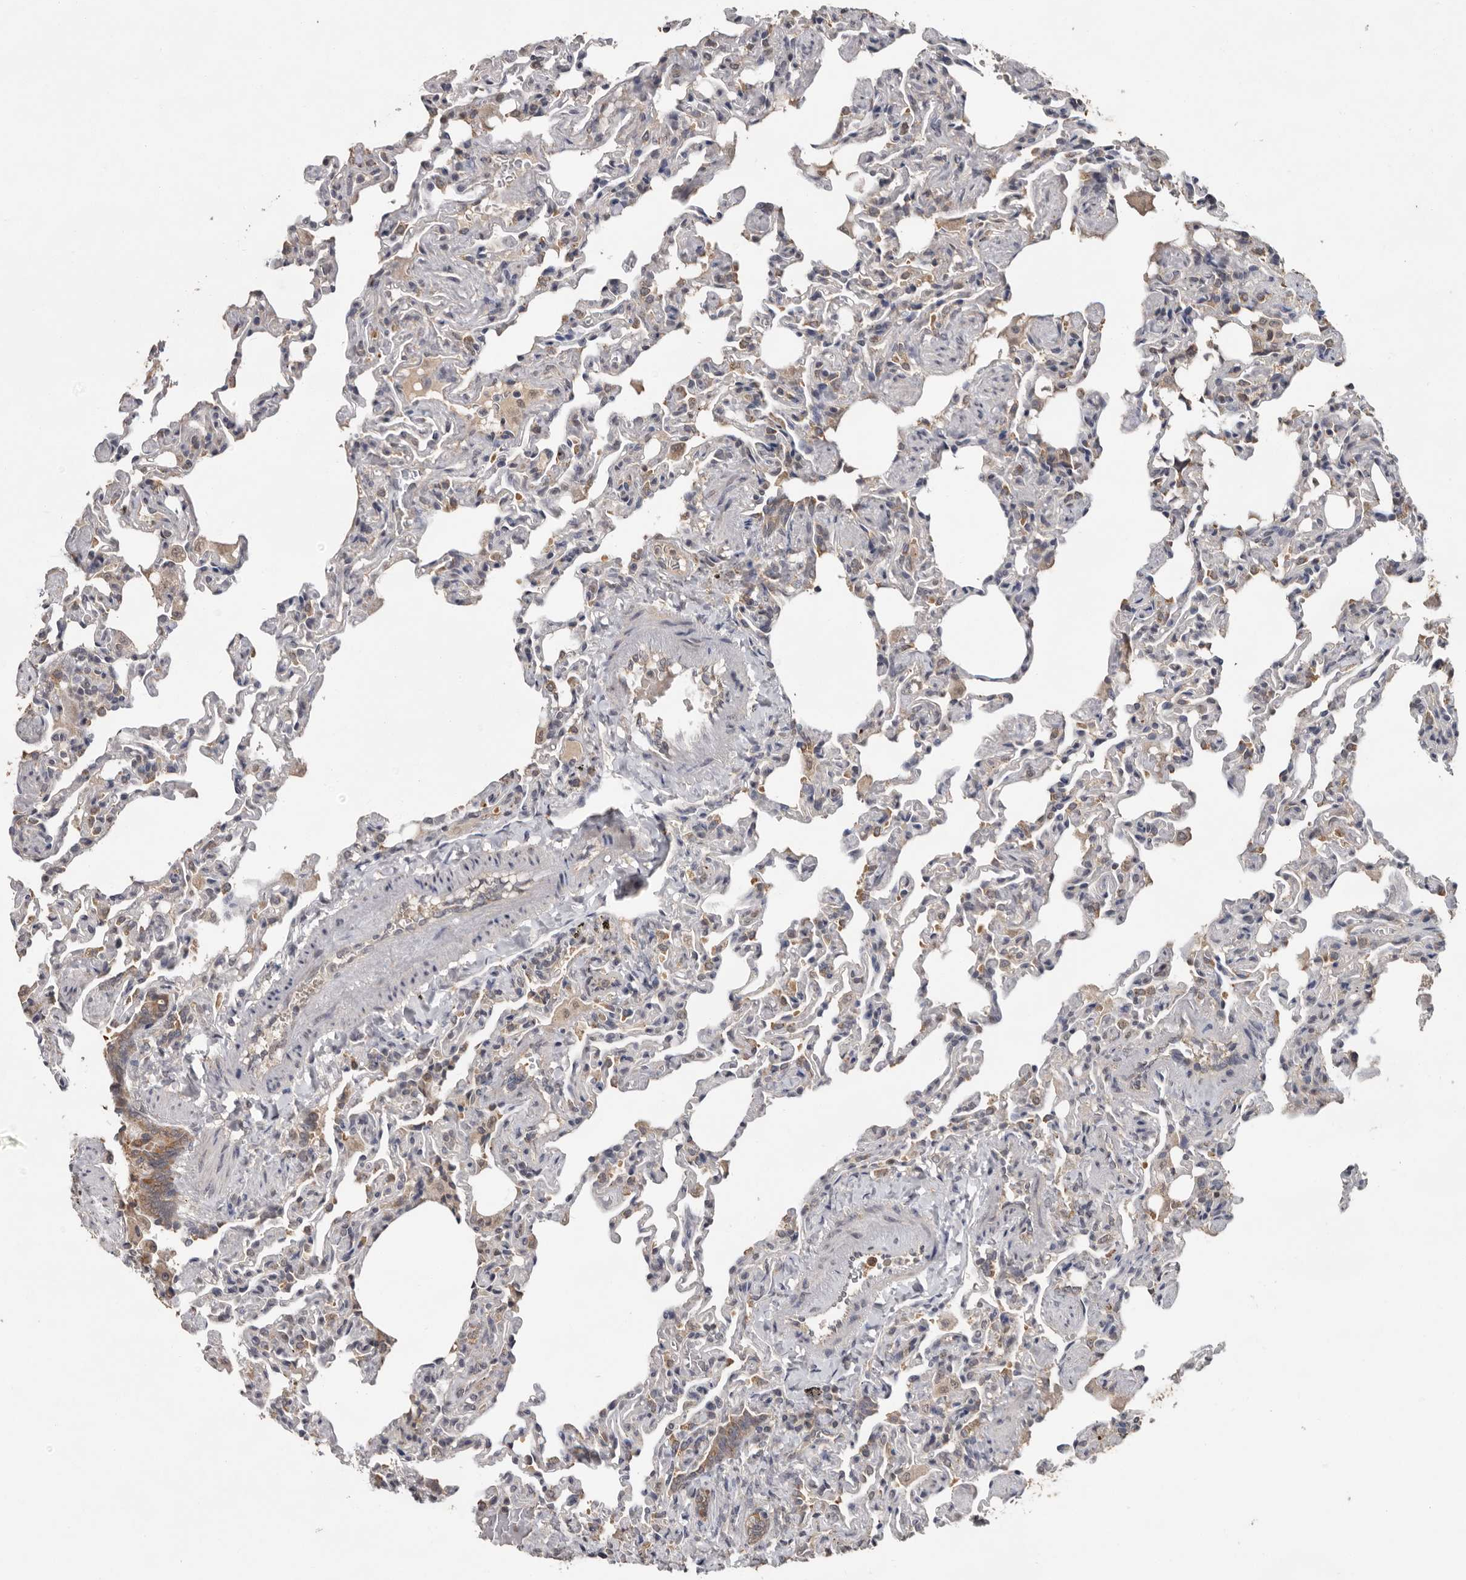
{"staining": {"intensity": "negative", "quantity": "none", "location": "none"}, "tissue": "lung", "cell_type": "Alveolar cells", "image_type": "normal", "snomed": [{"axis": "morphology", "description": "Normal tissue, NOS"}, {"axis": "topography", "description": "Lung"}], "caption": "High power microscopy photomicrograph of an immunohistochemistry (IHC) image of benign lung, revealing no significant staining in alveolar cells.", "gene": "MTF1", "patient": {"sex": "male", "age": 20}}